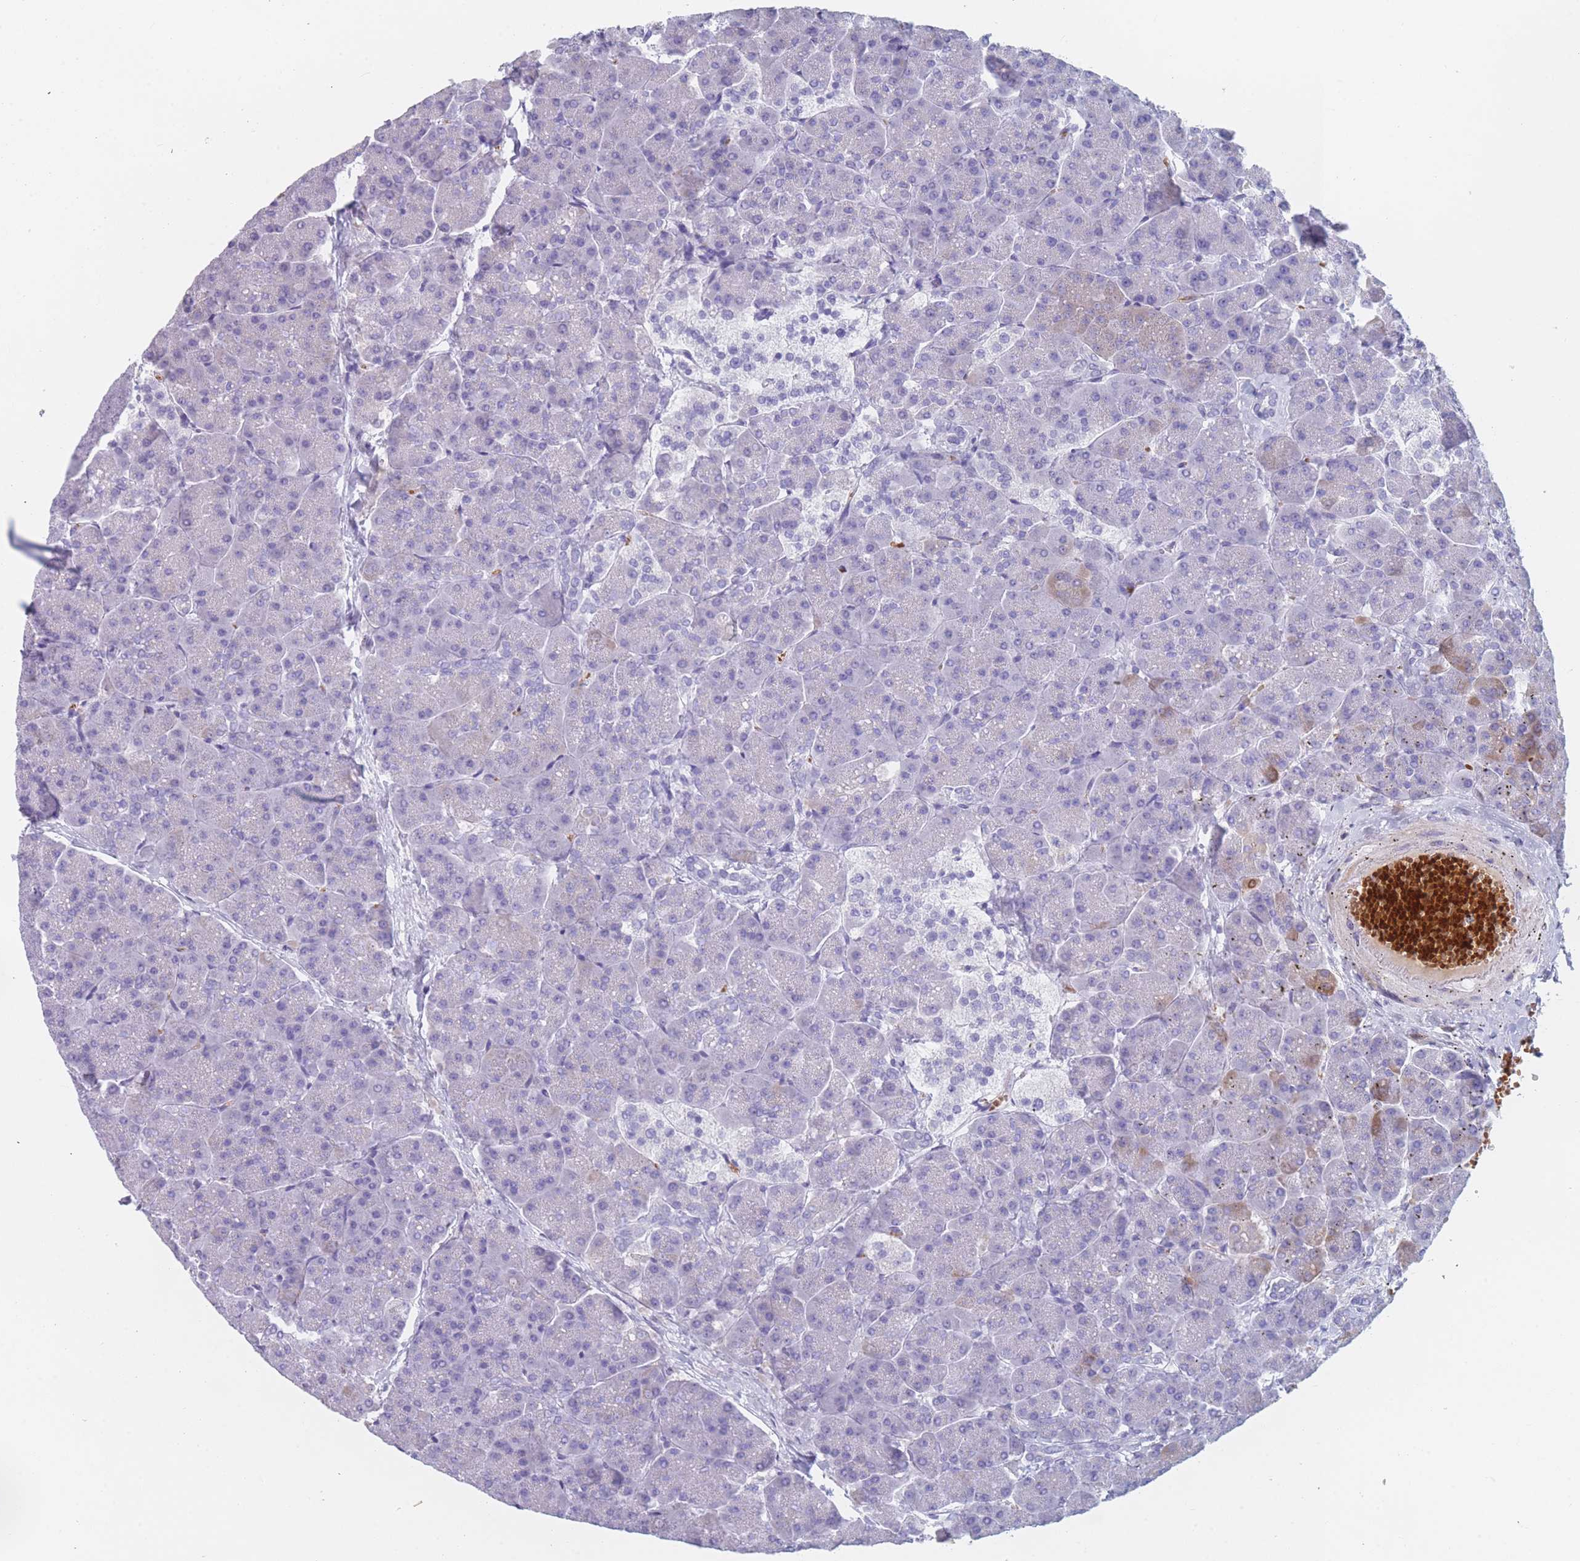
{"staining": {"intensity": "weak", "quantity": "<25%", "location": "cytoplasmic/membranous"}, "tissue": "pancreas", "cell_type": "Exocrine glandular cells", "image_type": "normal", "snomed": [{"axis": "morphology", "description": "Normal tissue, NOS"}, {"axis": "topography", "description": "Pancreas"}, {"axis": "topography", "description": "Peripheral nerve tissue"}], "caption": "DAB (3,3'-diaminobenzidine) immunohistochemical staining of unremarkable human pancreas displays no significant staining in exocrine glandular cells.", "gene": "OR5D16", "patient": {"sex": "male", "age": 54}}